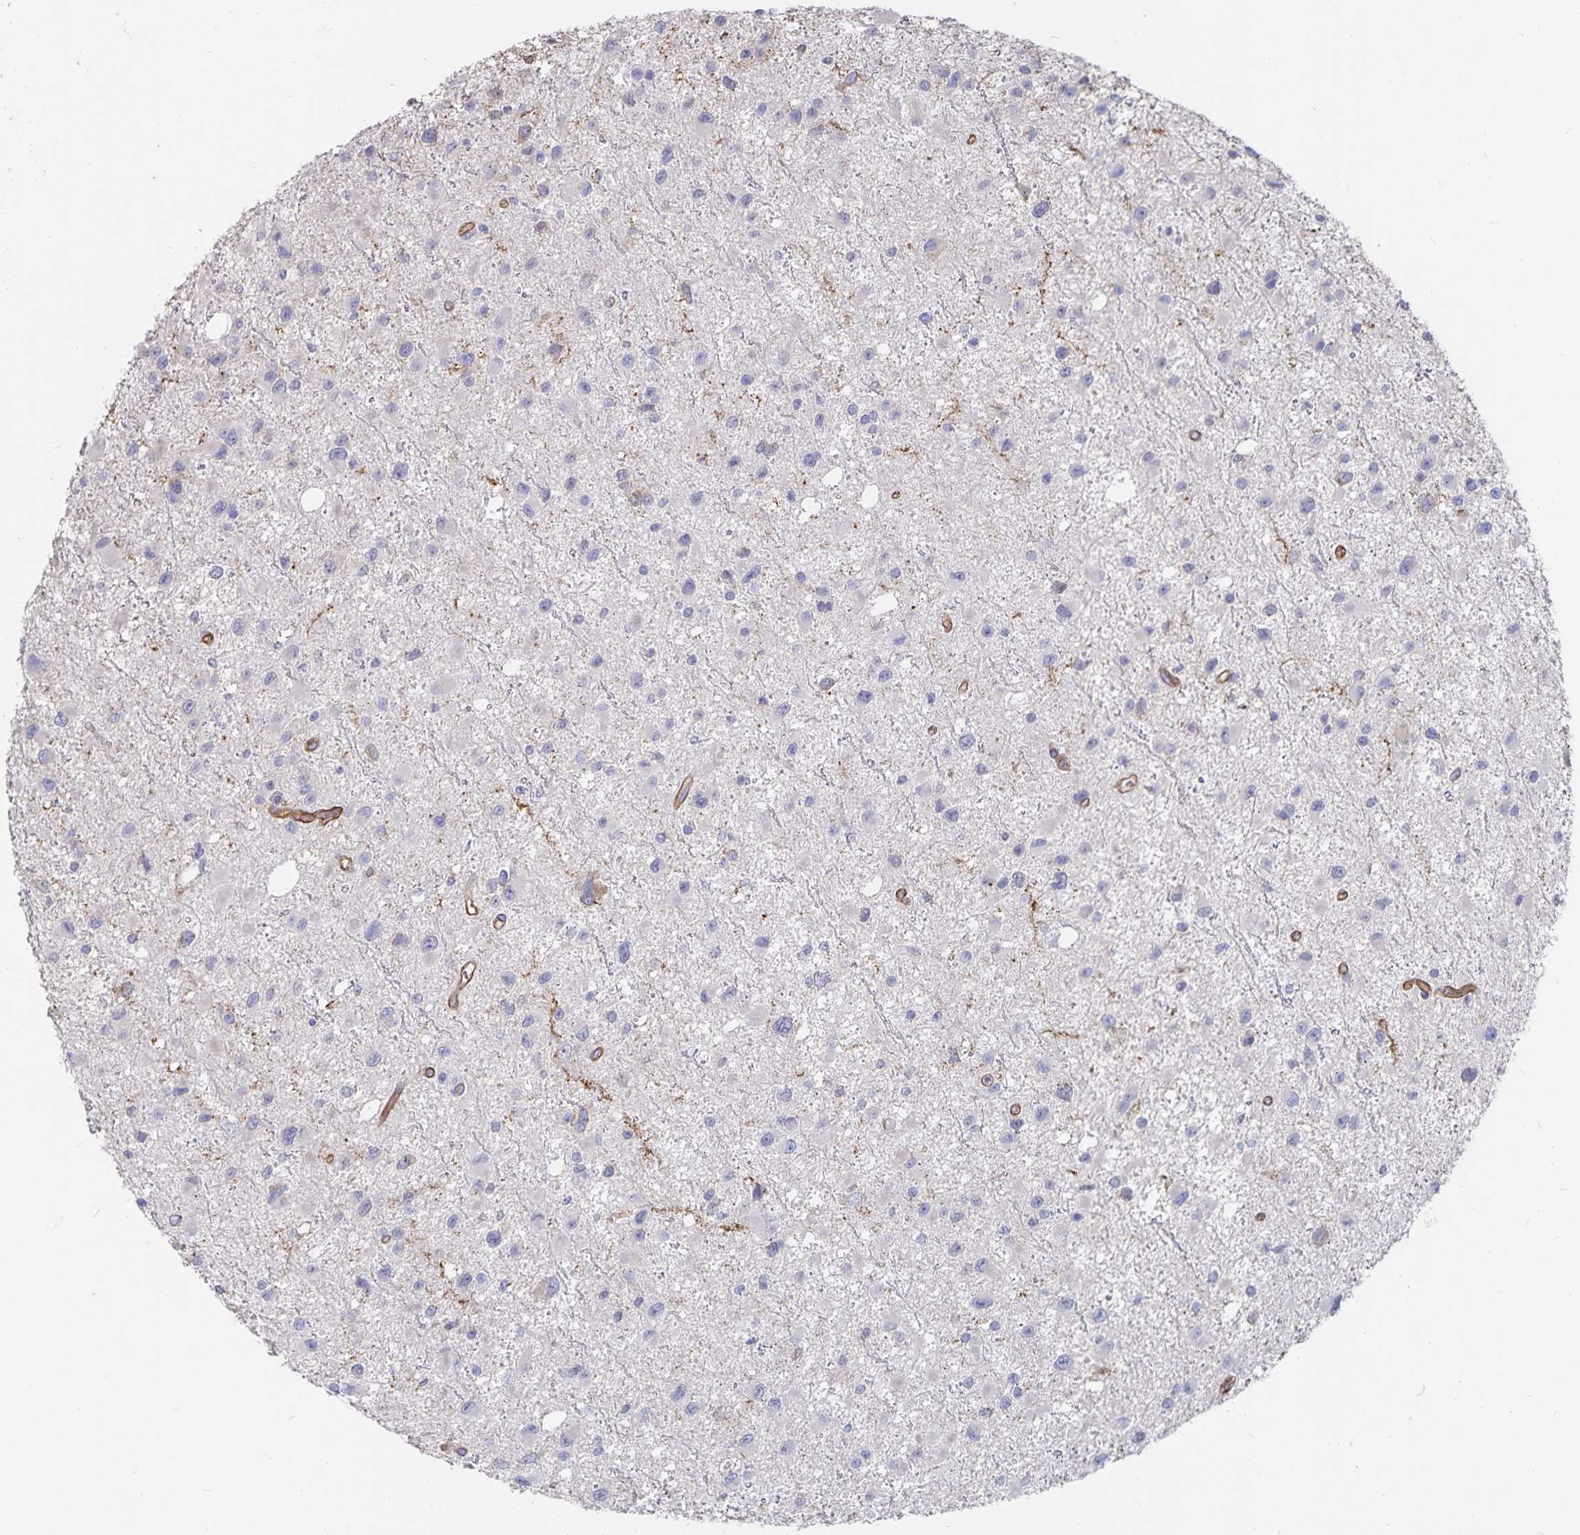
{"staining": {"intensity": "negative", "quantity": "none", "location": "none"}, "tissue": "glioma", "cell_type": "Tumor cells", "image_type": "cancer", "snomed": [{"axis": "morphology", "description": "Glioma, malignant, Low grade"}, {"axis": "topography", "description": "Brain"}], "caption": "Immunohistochemical staining of human glioma shows no significant positivity in tumor cells. (DAB (3,3'-diaminobenzidine) immunohistochemistry visualized using brightfield microscopy, high magnification).", "gene": "SSTR1", "patient": {"sex": "female", "age": 32}}